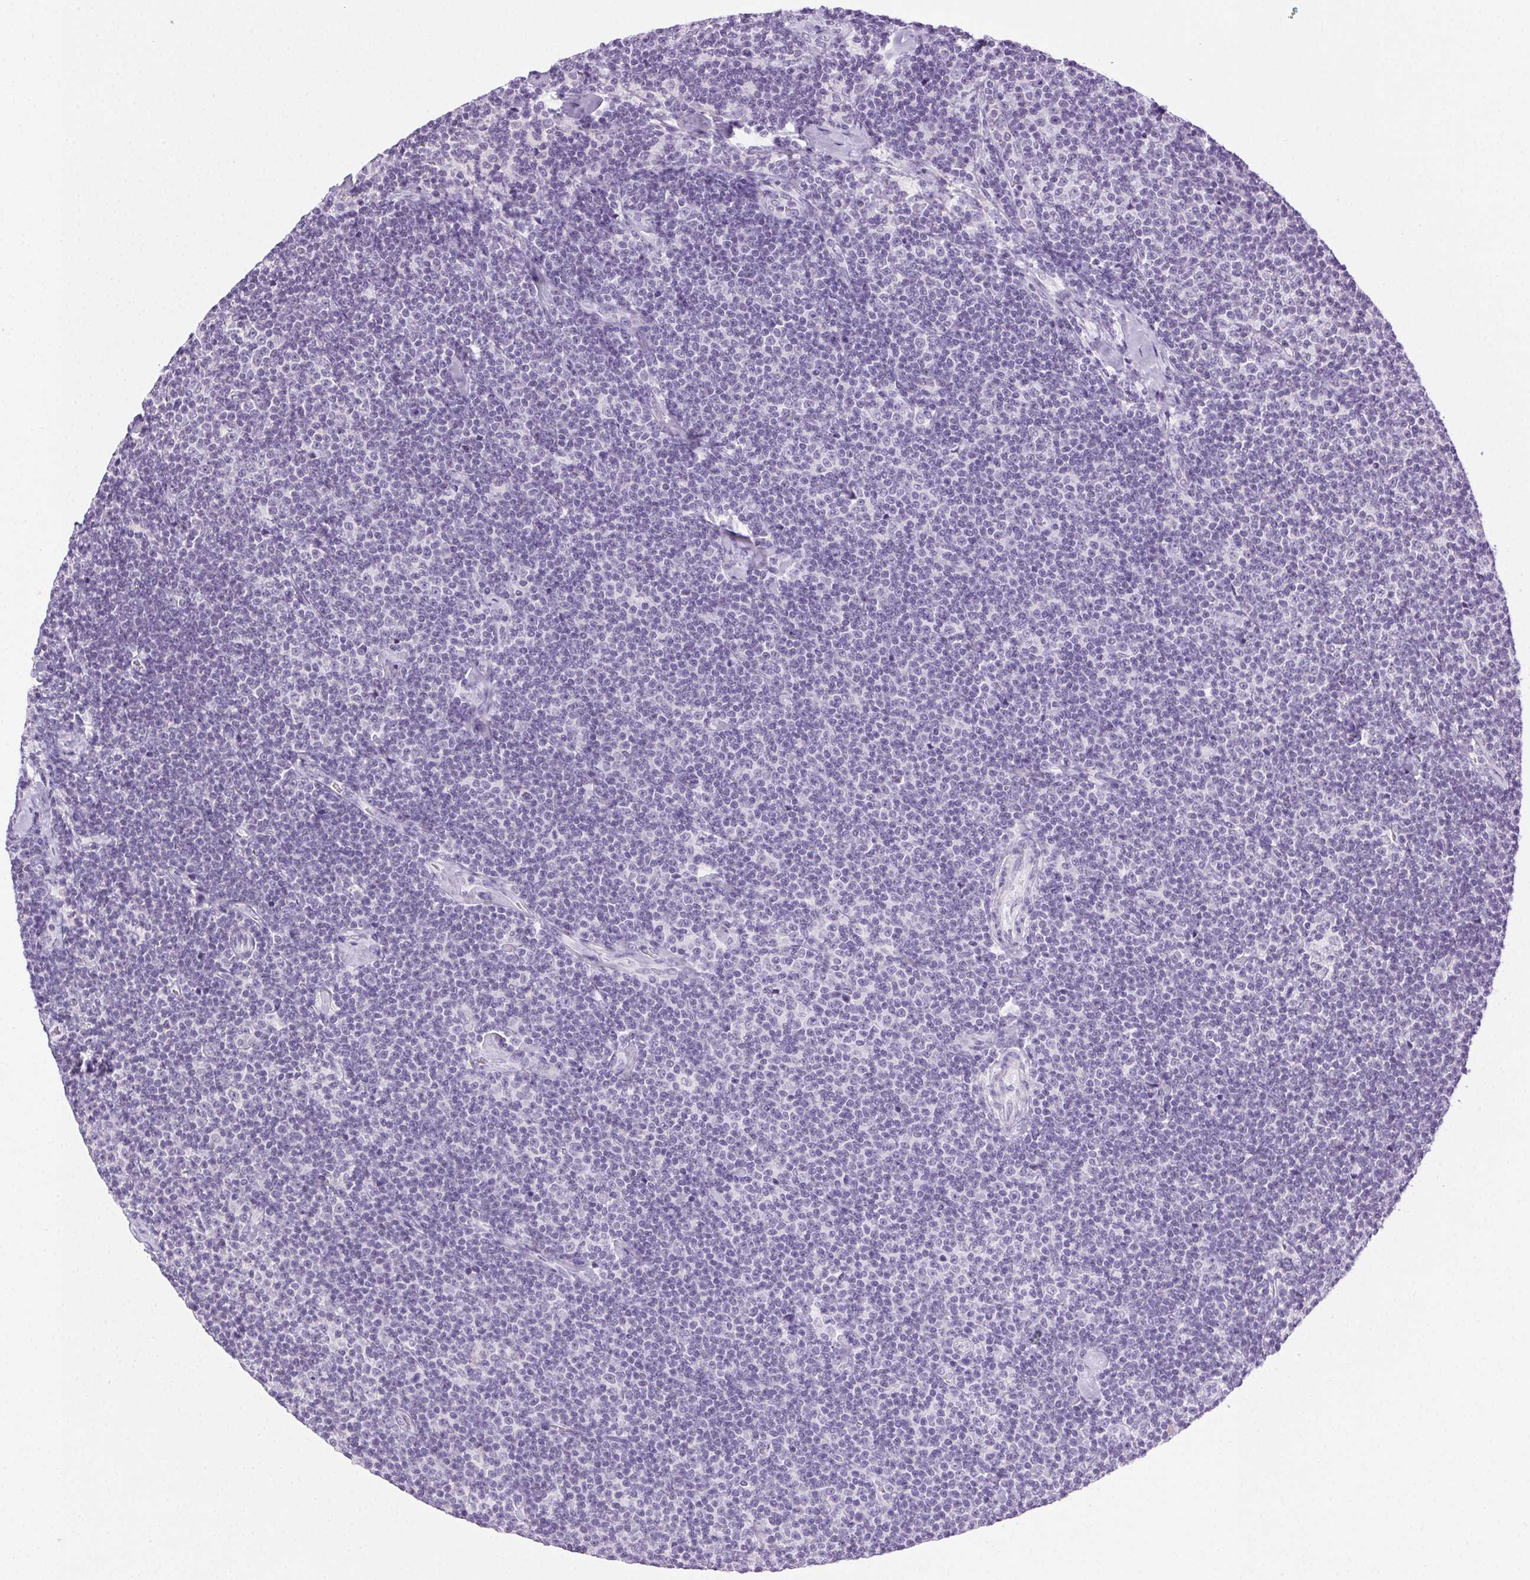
{"staining": {"intensity": "negative", "quantity": "none", "location": "none"}, "tissue": "lymphoma", "cell_type": "Tumor cells", "image_type": "cancer", "snomed": [{"axis": "morphology", "description": "Malignant lymphoma, non-Hodgkin's type, Low grade"}, {"axis": "topography", "description": "Lymph node"}], "caption": "Lymphoma was stained to show a protein in brown. There is no significant positivity in tumor cells.", "gene": "CLDN10", "patient": {"sex": "male", "age": 81}}